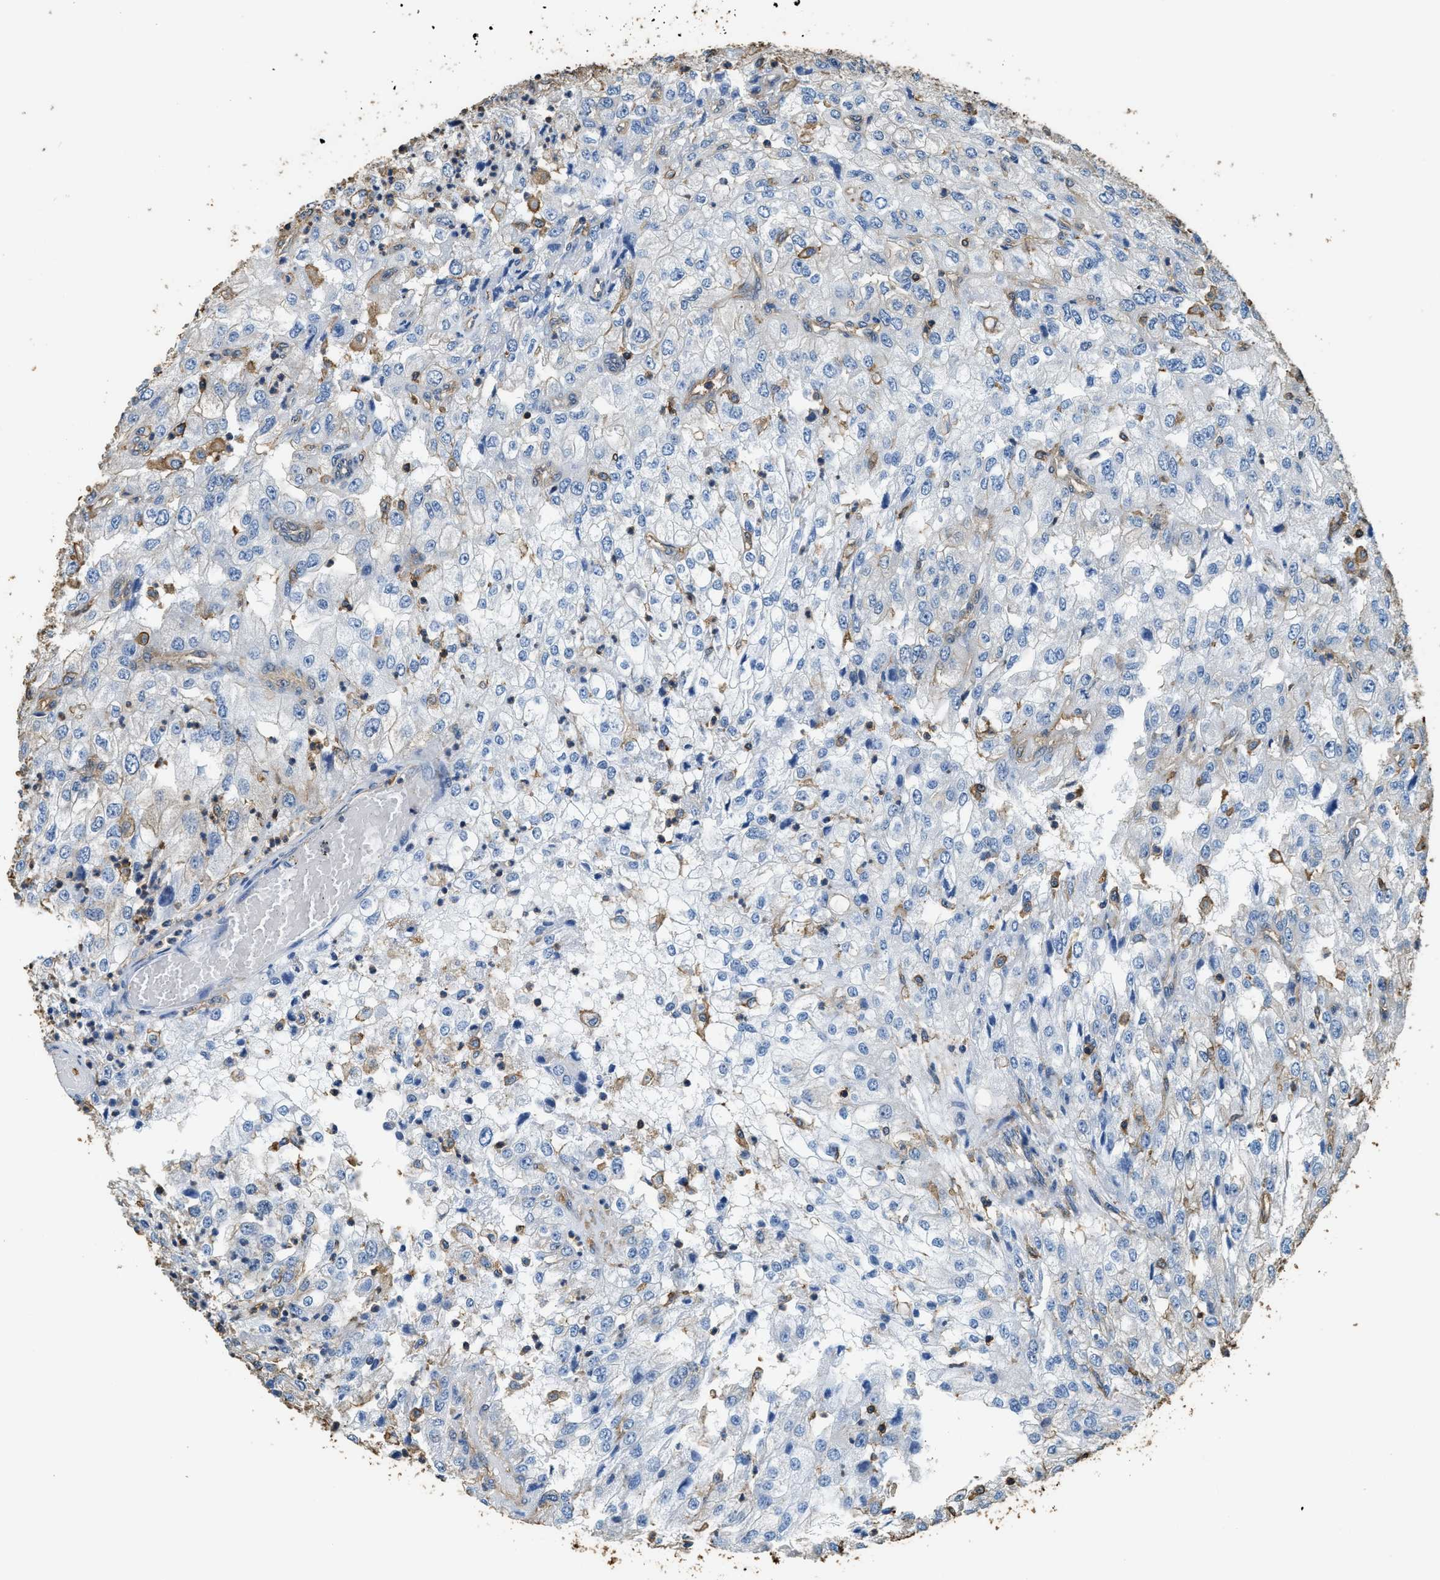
{"staining": {"intensity": "negative", "quantity": "none", "location": "none"}, "tissue": "renal cancer", "cell_type": "Tumor cells", "image_type": "cancer", "snomed": [{"axis": "morphology", "description": "Adenocarcinoma, NOS"}, {"axis": "topography", "description": "Kidney"}], "caption": "This is an immunohistochemistry micrograph of human renal cancer. There is no positivity in tumor cells.", "gene": "ACCS", "patient": {"sex": "female", "age": 54}}